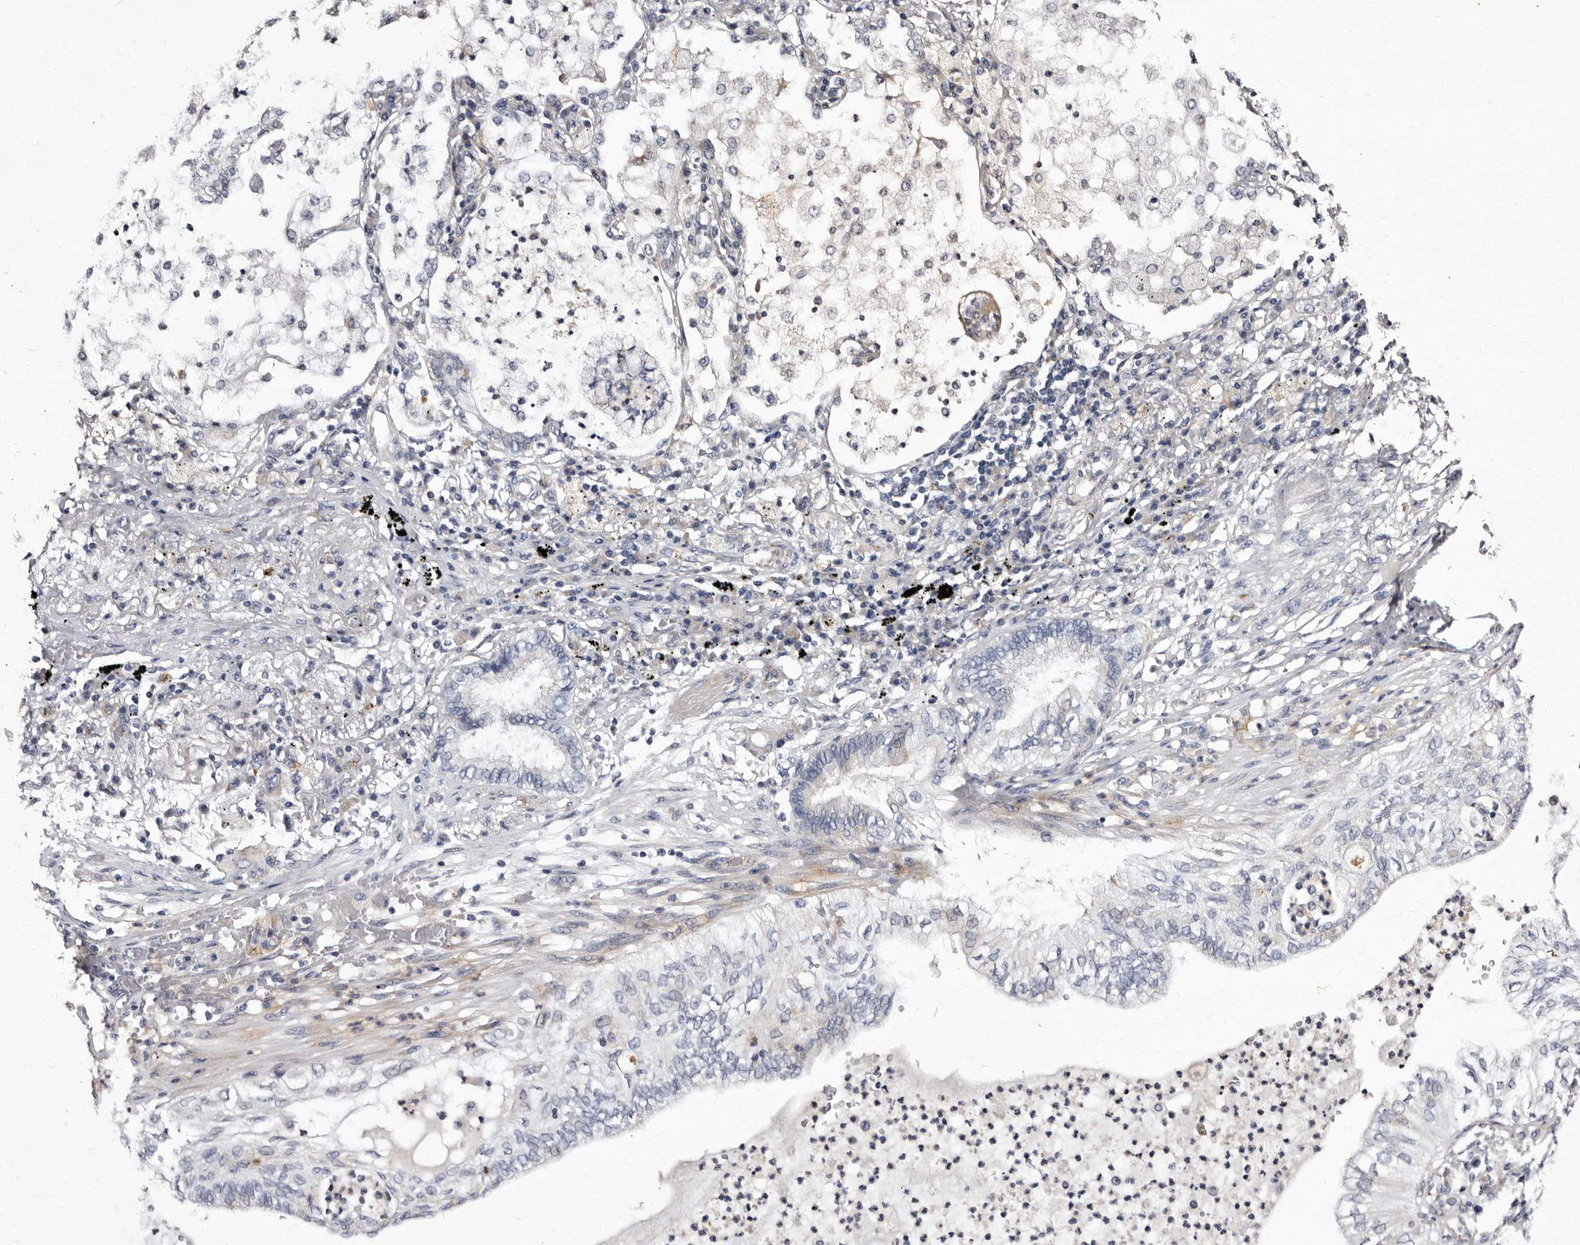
{"staining": {"intensity": "negative", "quantity": "none", "location": "none"}, "tissue": "lung cancer", "cell_type": "Tumor cells", "image_type": "cancer", "snomed": [{"axis": "morphology", "description": "Normal tissue, NOS"}, {"axis": "morphology", "description": "Adenocarcinoma, NOS"}, {"axis": "topography", "description": "Bronchus"}, {"axis": "topography", "description": "Lung"}], "caption": "Photomicrograph shows no significant protein expression in tumor cells of lung cancer. The staining is performed using DAB (3,3'-diaminobenzidine) brown chromogen with nuclei counter-stained in using hematoxylin.", "gene": "AUNIP", "patient": {"sex": "female", "age": 70}}